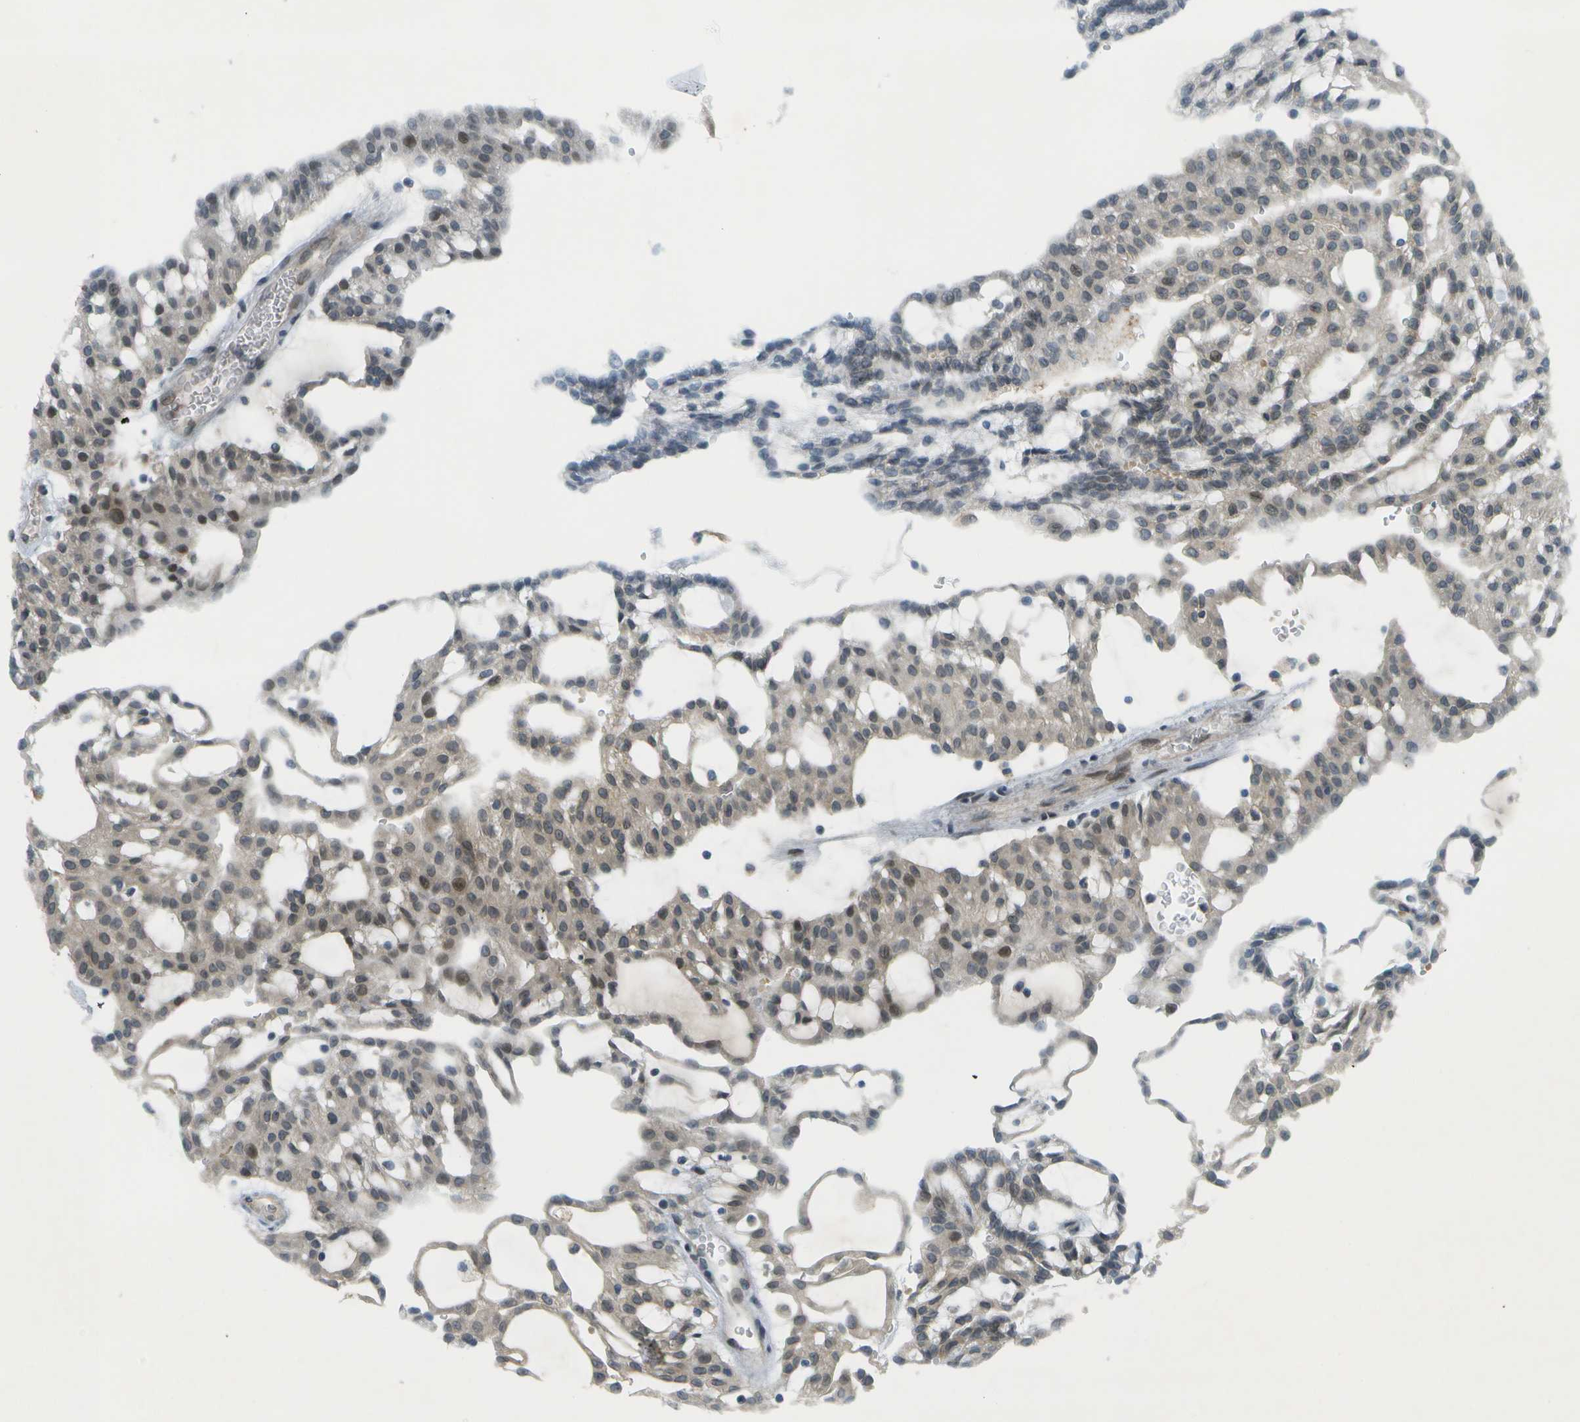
{"staining": {"intensity": "moderate", "quantity": "<25%", "location": "cytoplasmic/membranous,nuclear"}, "tissue": "renal cancer", "cell_type": "Tumor cells", "image_type": "cancer", "snomed": [{"axis": "morphology", "description": "Adenocarcinoma, NOS"}, {"axis": "topography", "description": "Kidney"}], "caption": "IHC of renal cancer exhibits low levels of moderate cytoplasmic/membranous and nuclear staining in approximately <25% of tumor cells.", "gene": "CACNB4", "patient": {"sex": "male", "age": 63}}